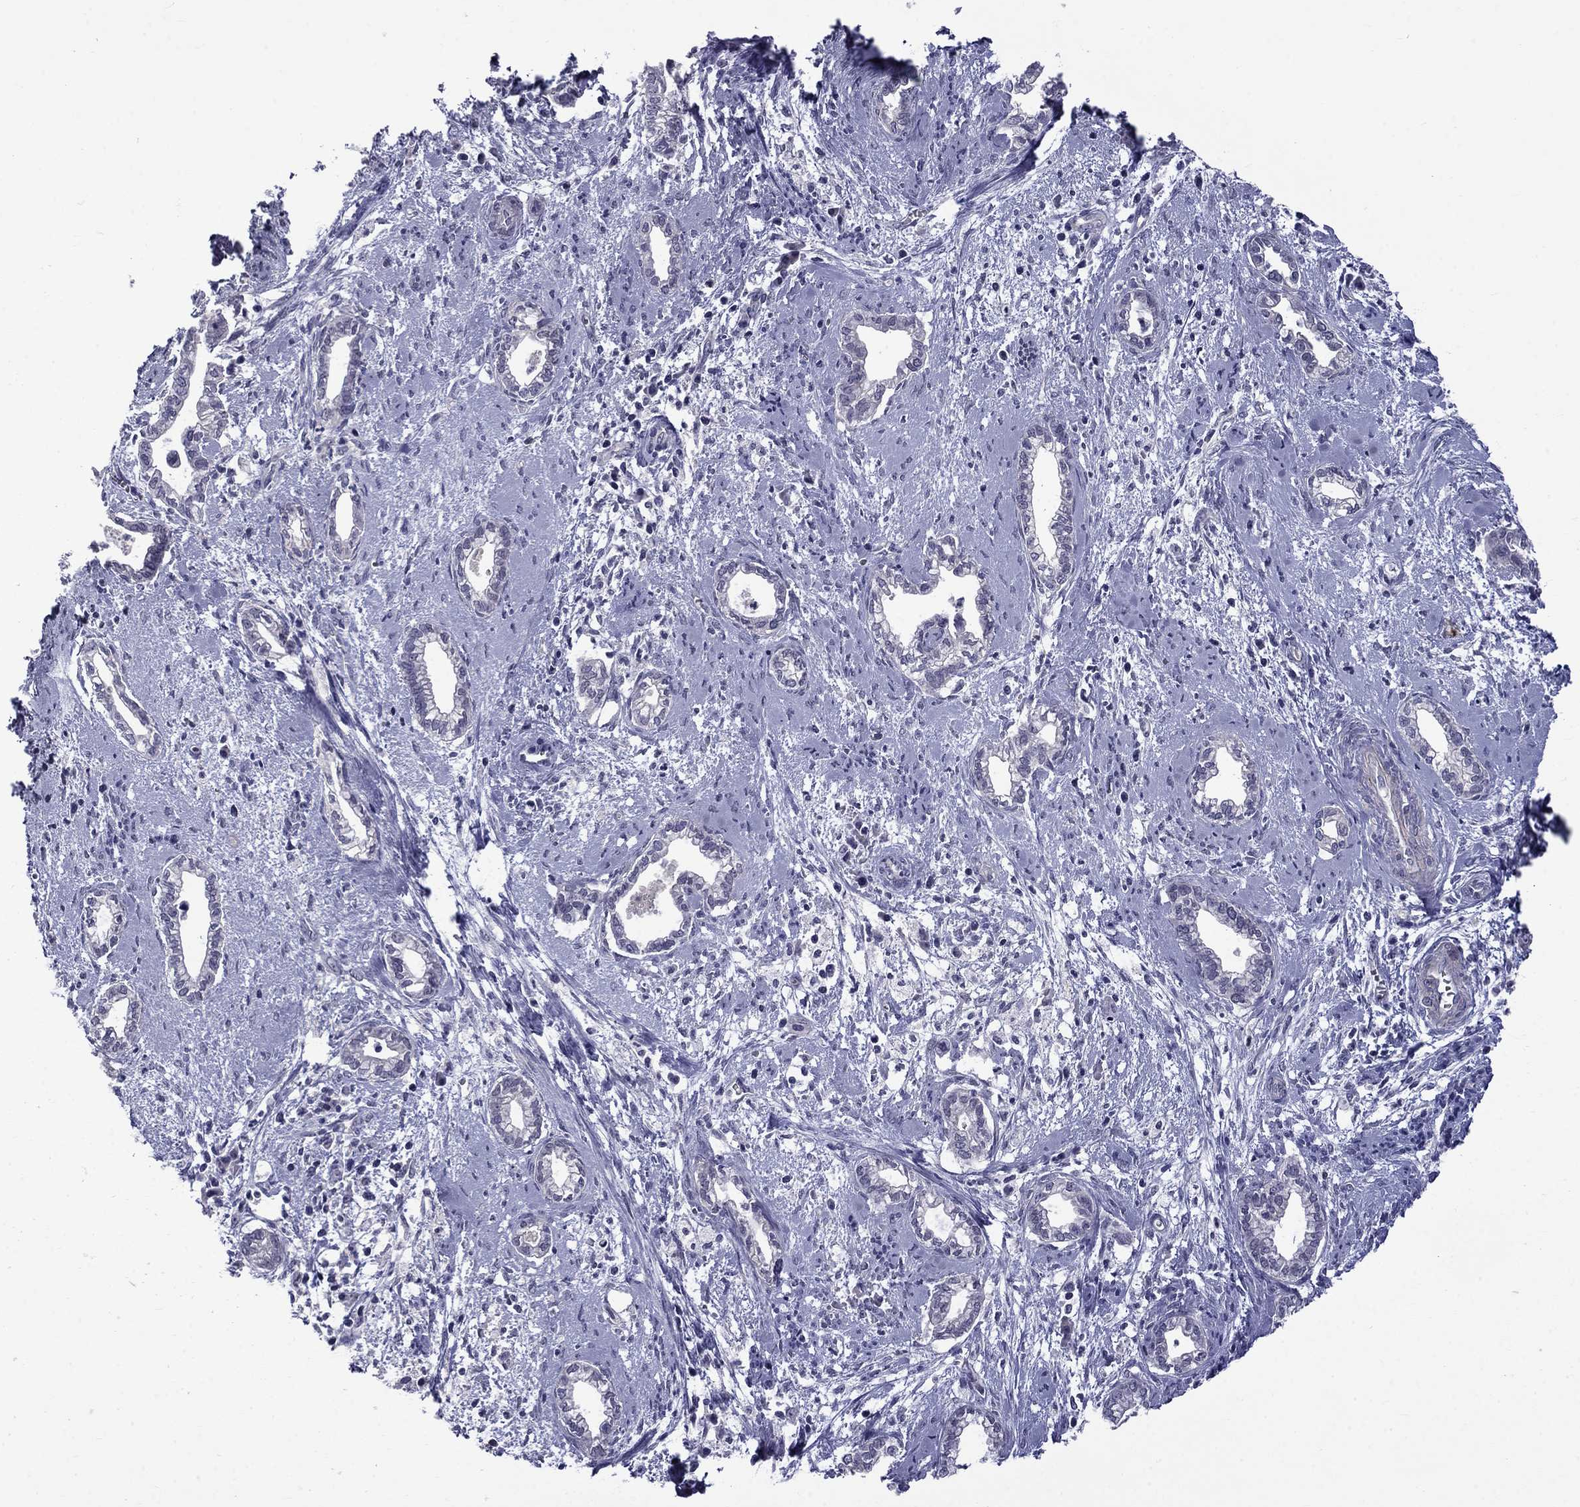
{"staining": {"intensity": "negative", "quantity": "none", "location": "none"}, "tissue": "cervical cancer", "cell_type": "Tumor cells", "image_type": "cancer", "snomed": [{"axis": "morphology", "description": "Adenocarcinoma, NOS"}, {"axis": "topography", "description": "Cervix"}], "caption": "Protein analysis of adenocarcinoma (cervical) reveals no significant staining in tumor cells.", "gene": "SNTA1", "patient": {"sex": "female", "age": 62}}